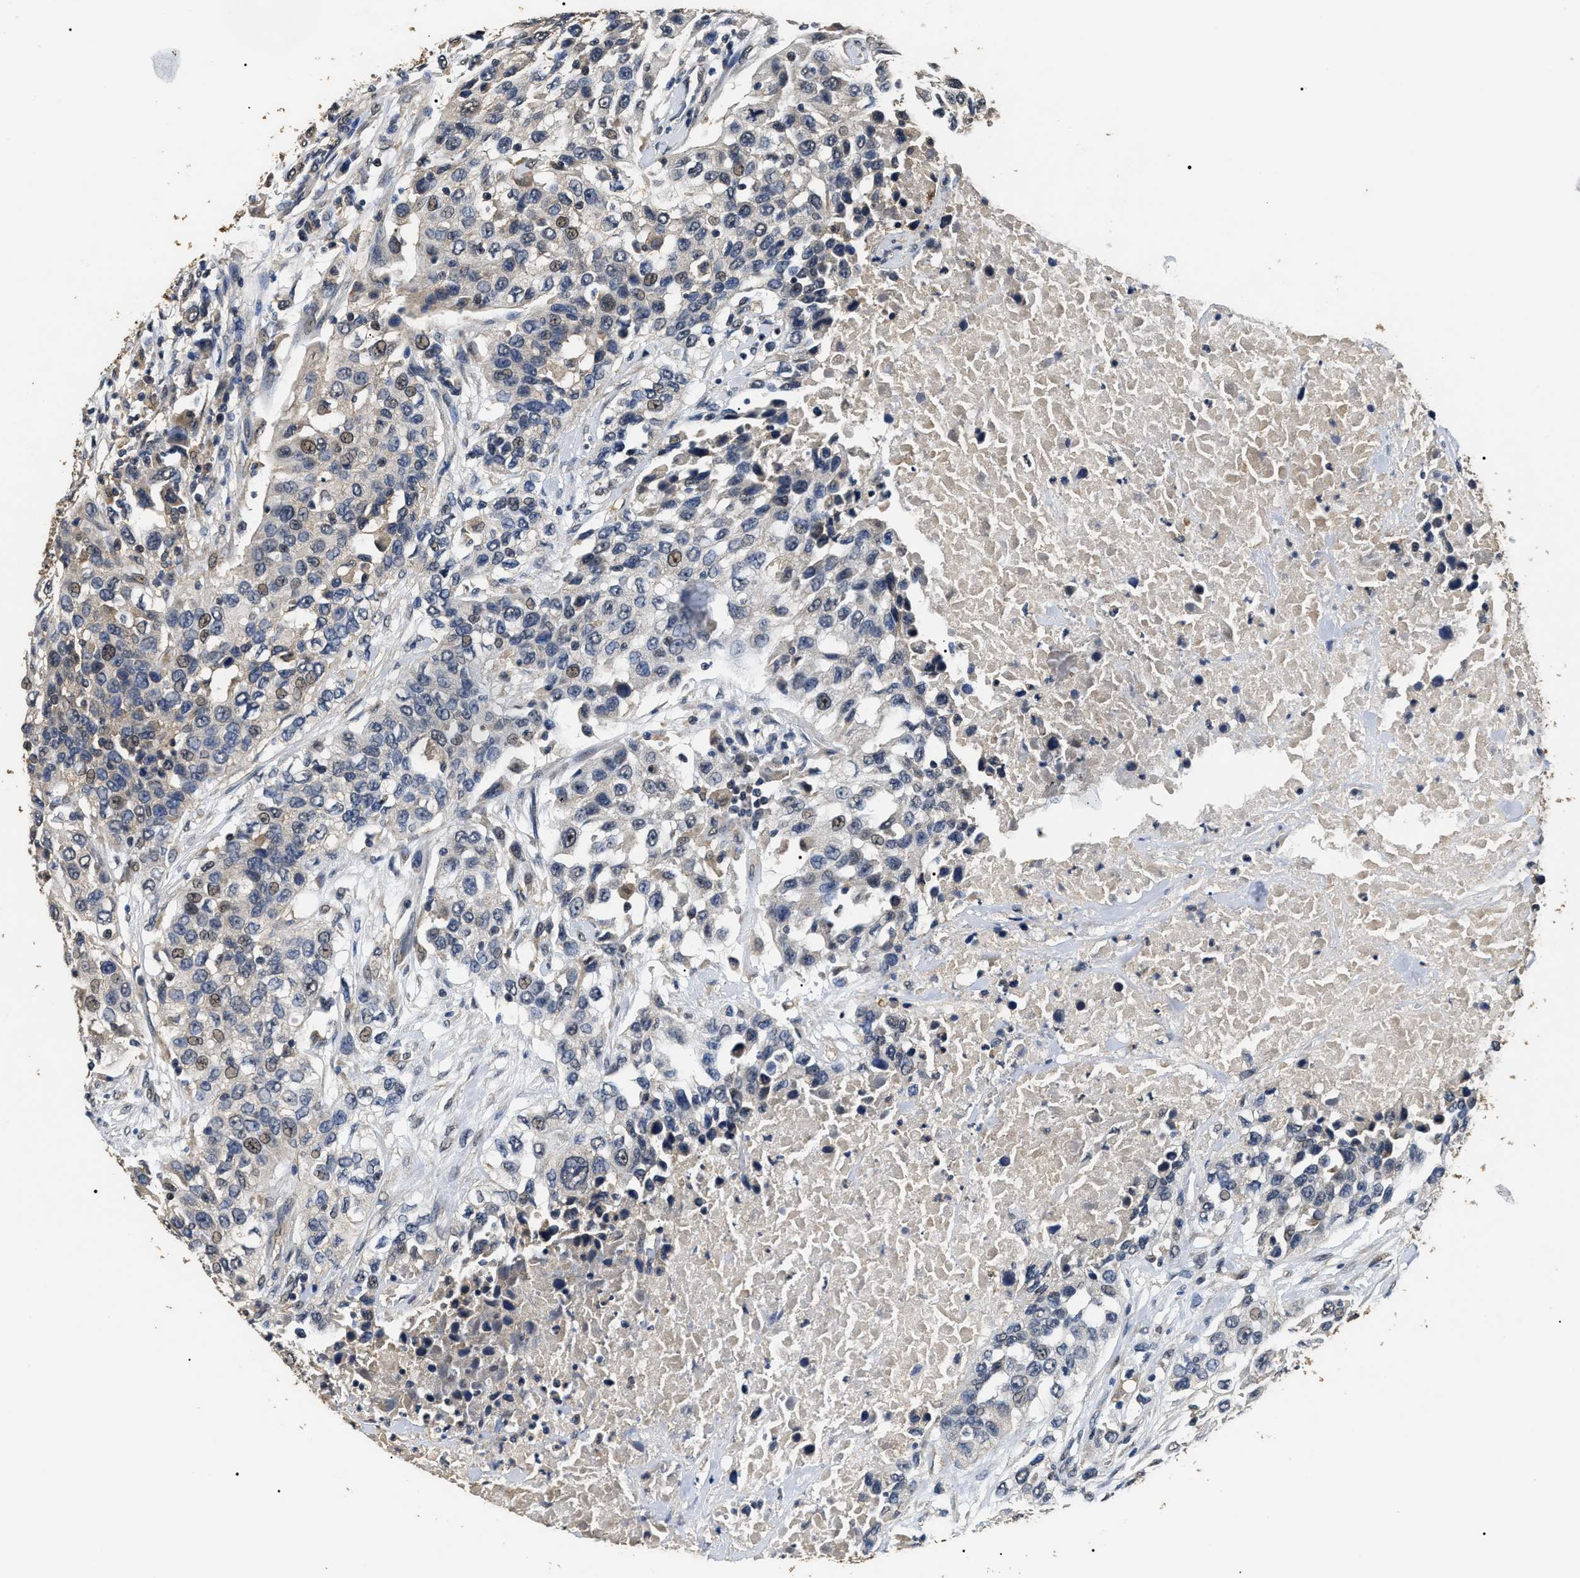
{"staining": {"intensity": "weak", "quantity": "<25%", "location": "nuclear"}, "tissue": "urothelial cancer", "cell_type": "Tumor cells", "image_type": "cancer", "snomed": [{"axis": "morphology", "description": "Urothelial carcinoma, High grade"}, {"axis": "topography", "description": "Urinary bladder"}], "caption": "A histopathology image of urothelial cancer stained for a protein displays no brown staining in tumor cells. The staining was performed using DAB (3,3'-diaminobenzidine) to visualize the protein expression in brown, while the nuclei were stained in blue with hematoxylin (Magnification: 20x).", "gene": "PSMD8", "patient": {"sex": "female", "age": 80}}